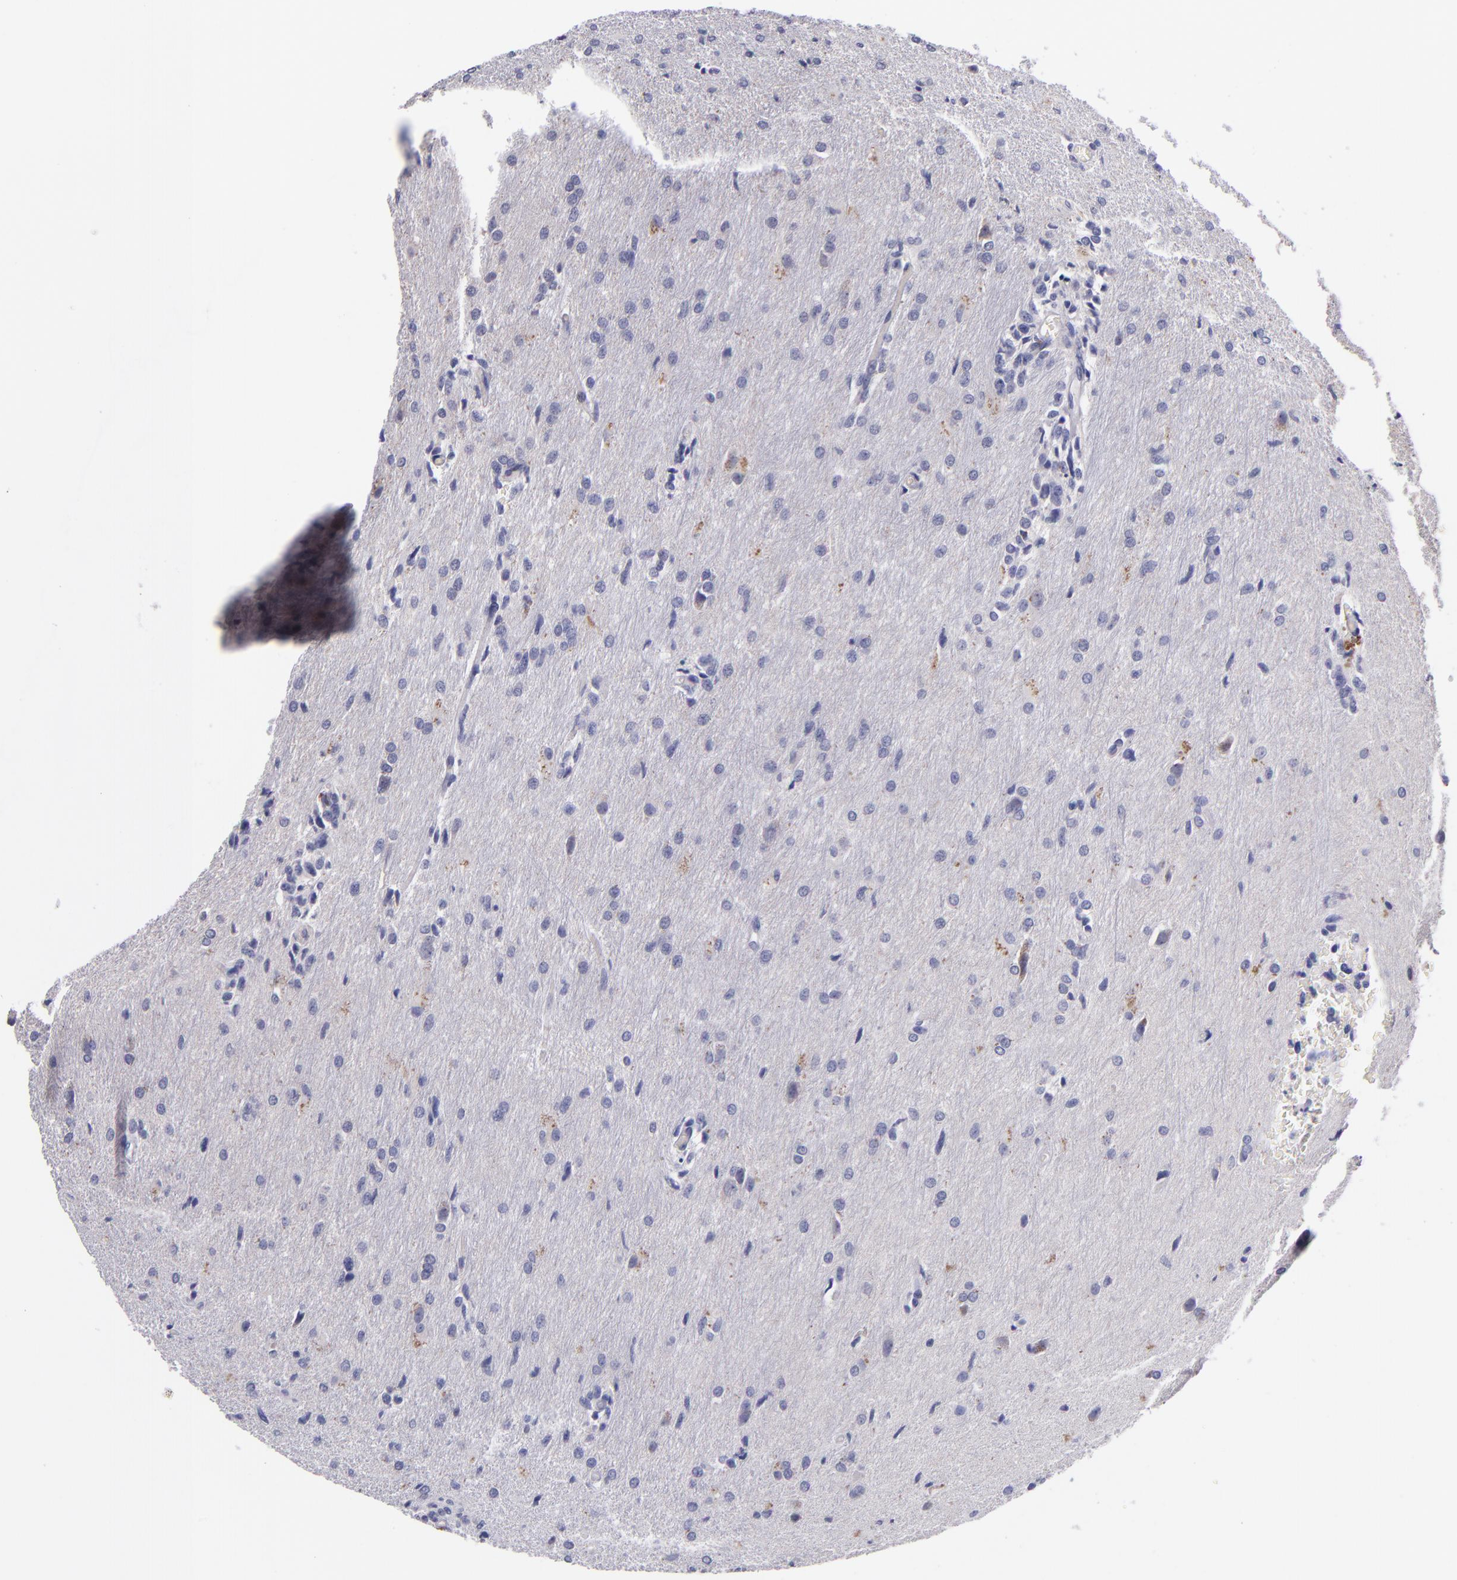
{"staining": {"intensity": "negative", "quantity": "none", "location": "none"}, "tissue": "glioma", "cell_type": "Tumor cells", "image_type": "cancer", "snomed": [{"axis": "morphology", "description": "Glioma, malignant, High grade"}, {"axis": "topography", "description": "Brain"}], "caption": "Immunohistochemical staining of human malignant high-grade glioma demonstrates no significant positivity in tumor cells.", "gene": "RBP4", "patient": {"sex": "male", "age": 68}}